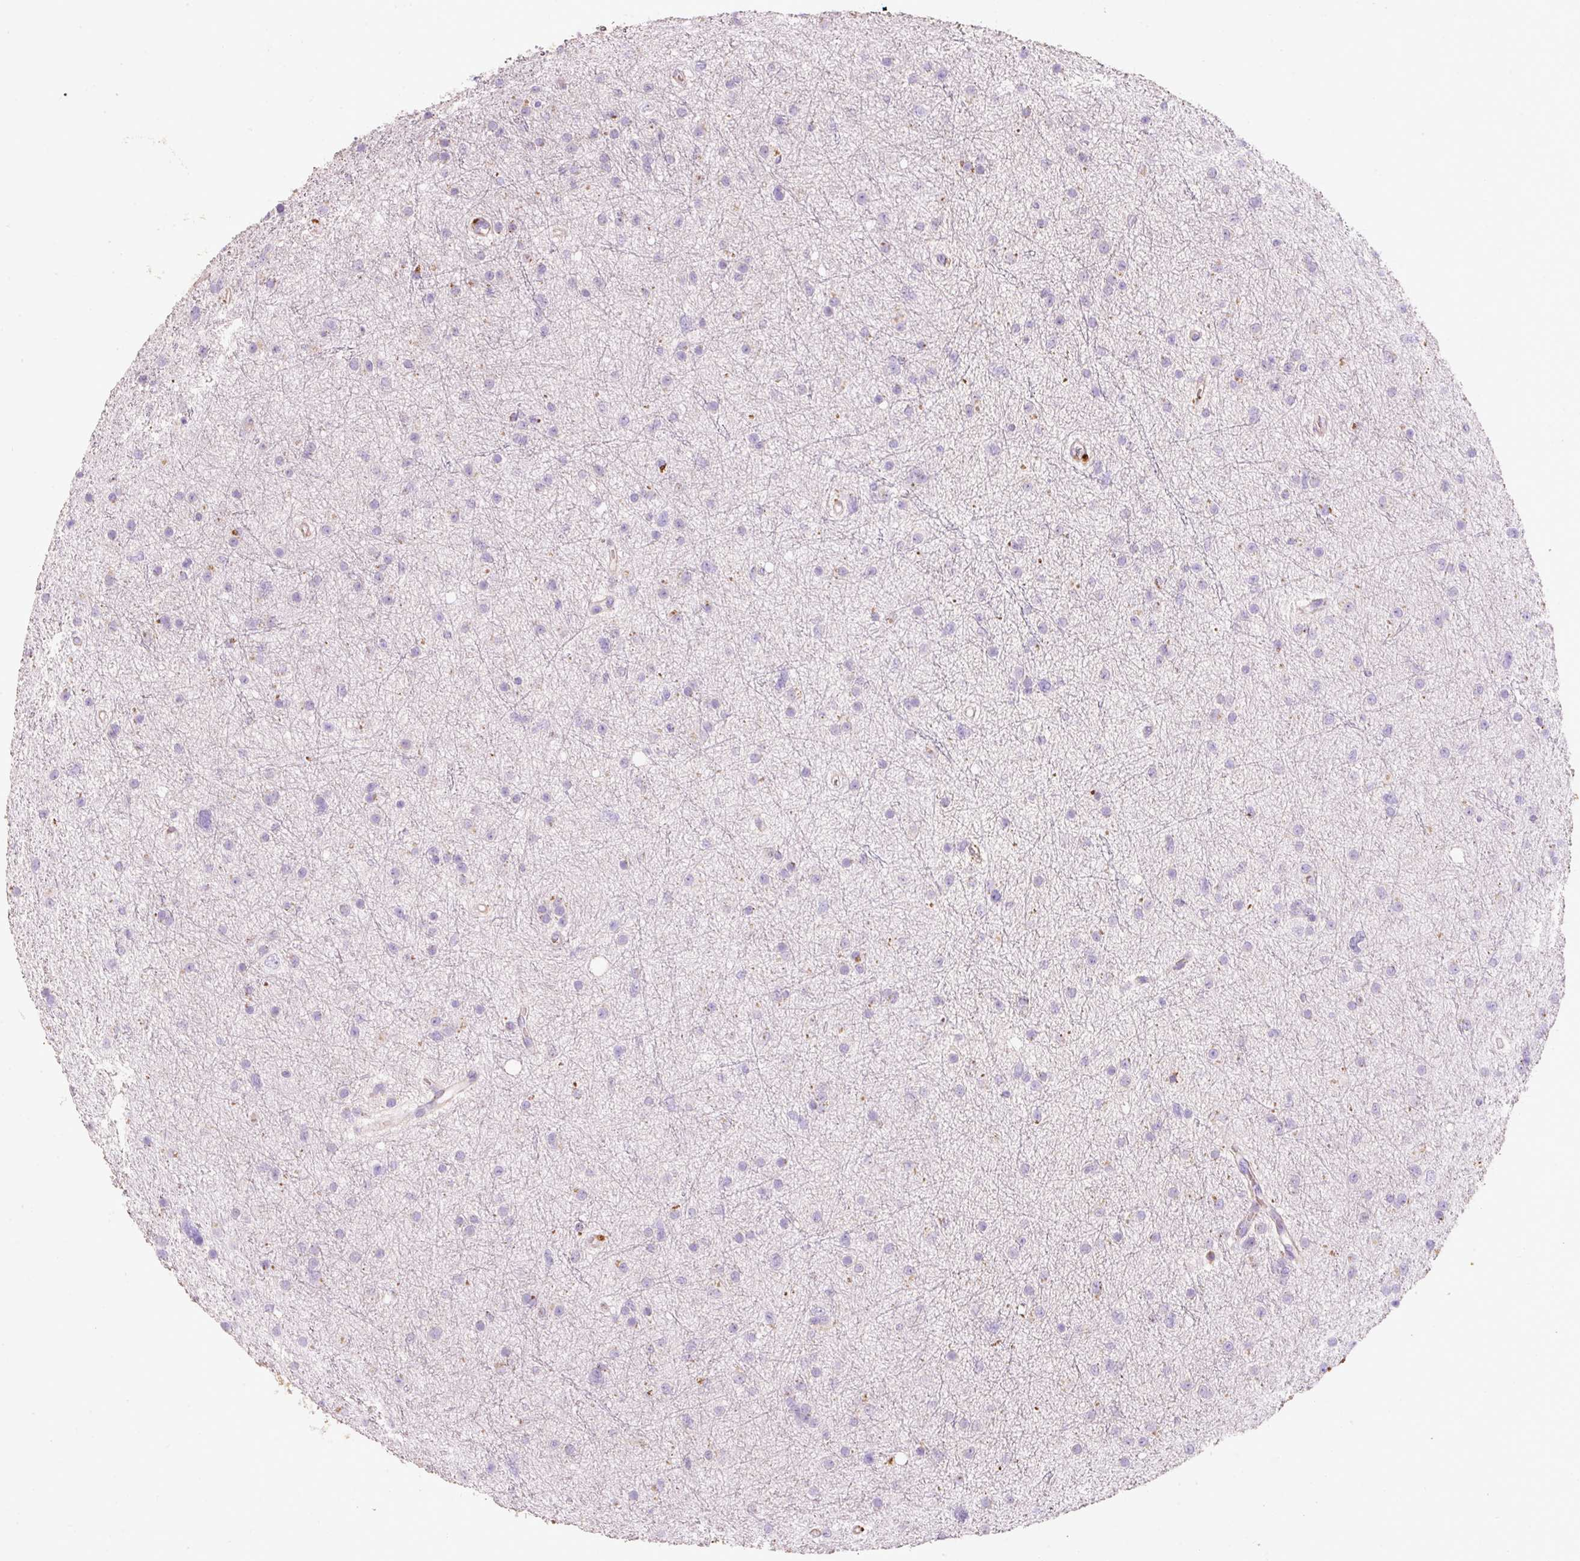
{"staining": {"intensity": "negative", "quantity": "none", "location": "none"}, "tissue": "glioma", "cell_type": "Tumor cells", "image_type": "cancer", "snomed": [{"axis": "morphology", "description": "Glioma, malignant, Low grade"}, {"axis": "topography", "description": "Cerebral cortex"}], "caption": "IHC image of neoplastic tissue: malignant glioma (low-grade) stained with DAB (3,3'-diaminobenzidine) shows no significant protein expression in tumor cells.", "gene": "TMC8", "patient": {"sex": "female", "age": 39}}